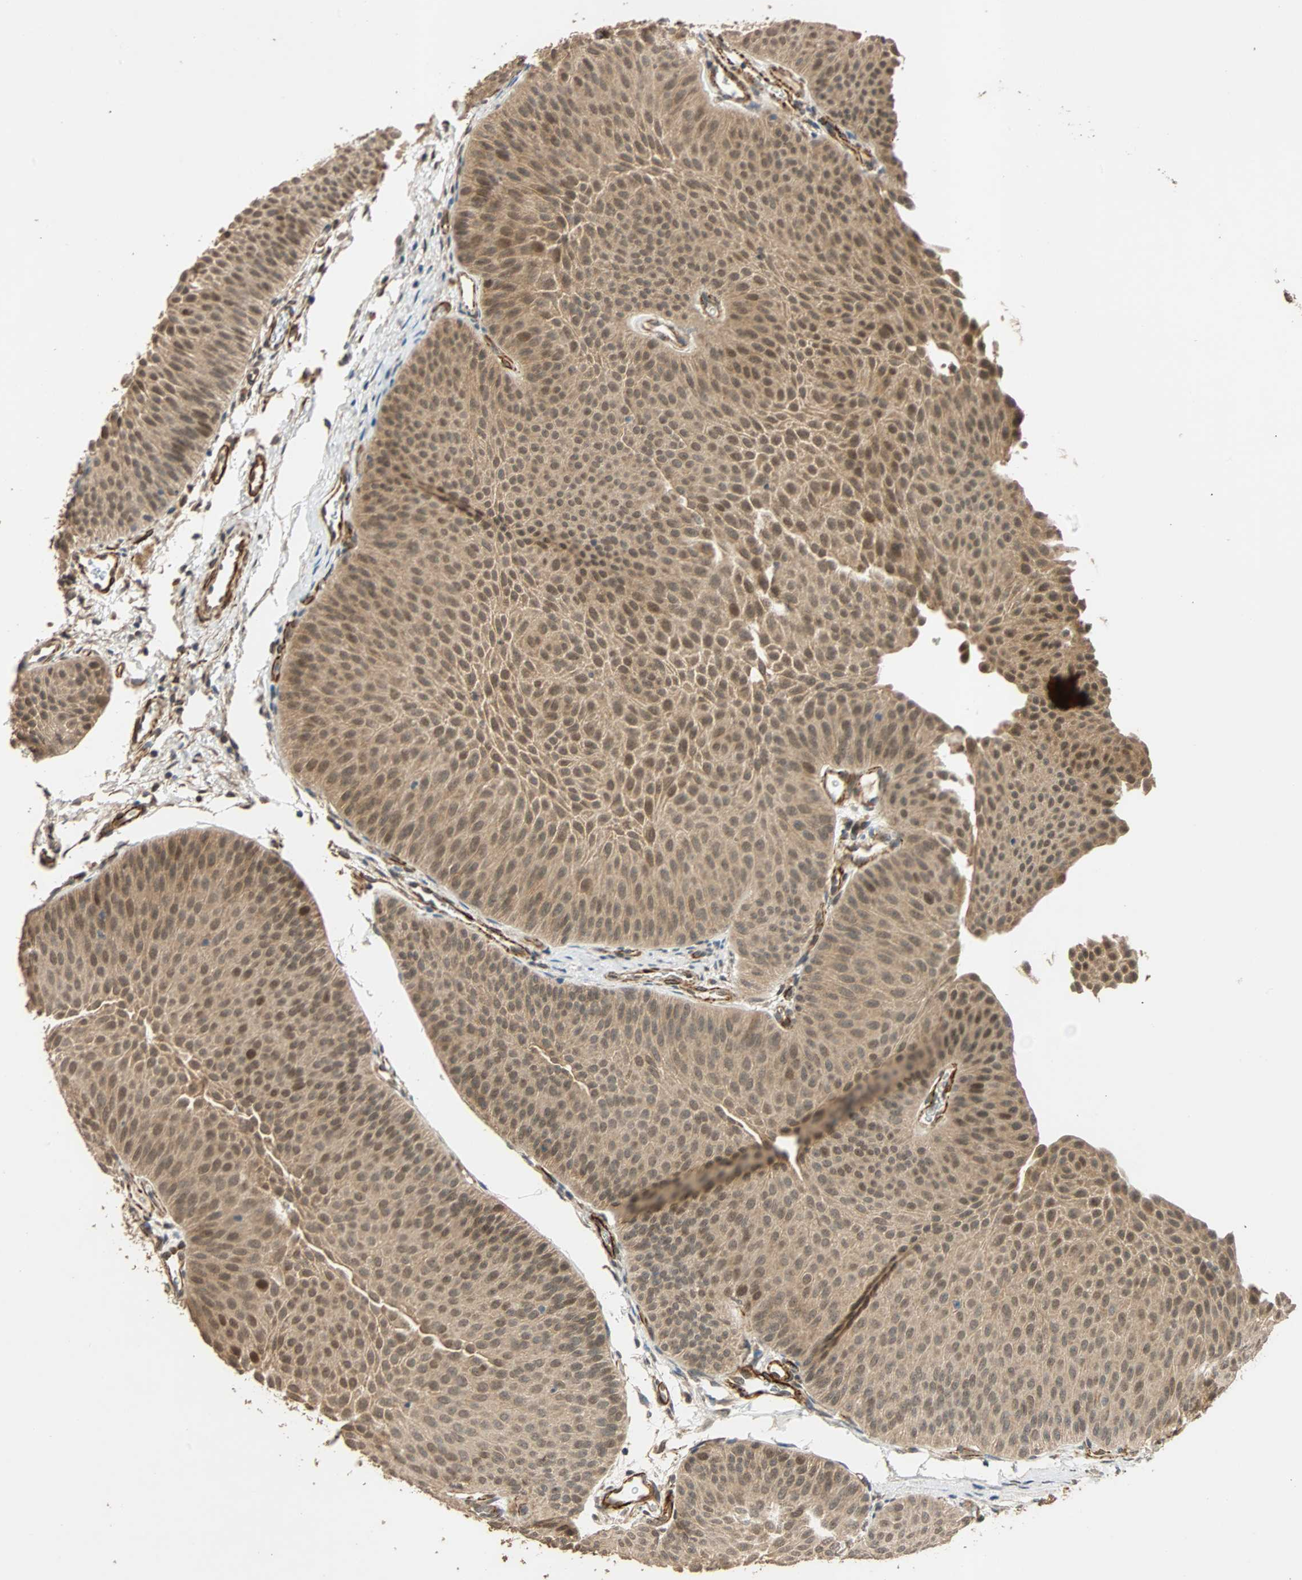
{"staining": {"intensity": "moderate", "quantity": ">75%", "location": "cytoplasmic/membranous,nuclear"}, "tissue": "urothelial cancer", "cell_type": "Tumor cells", "image_type": "cancer", "snomed": [{"axis": "morphology", "description": "Urothelial carcinoma, Low grade"}, {"axis": "topography", "description": "Urinary bladder"}], "caption": "Human urothelial carcinoma (low-grade) stained with a protein marker exhibits moderate staining in tumor cells.", "gene": "QSER1", "patient": {"sex": "female", "age": 60}}